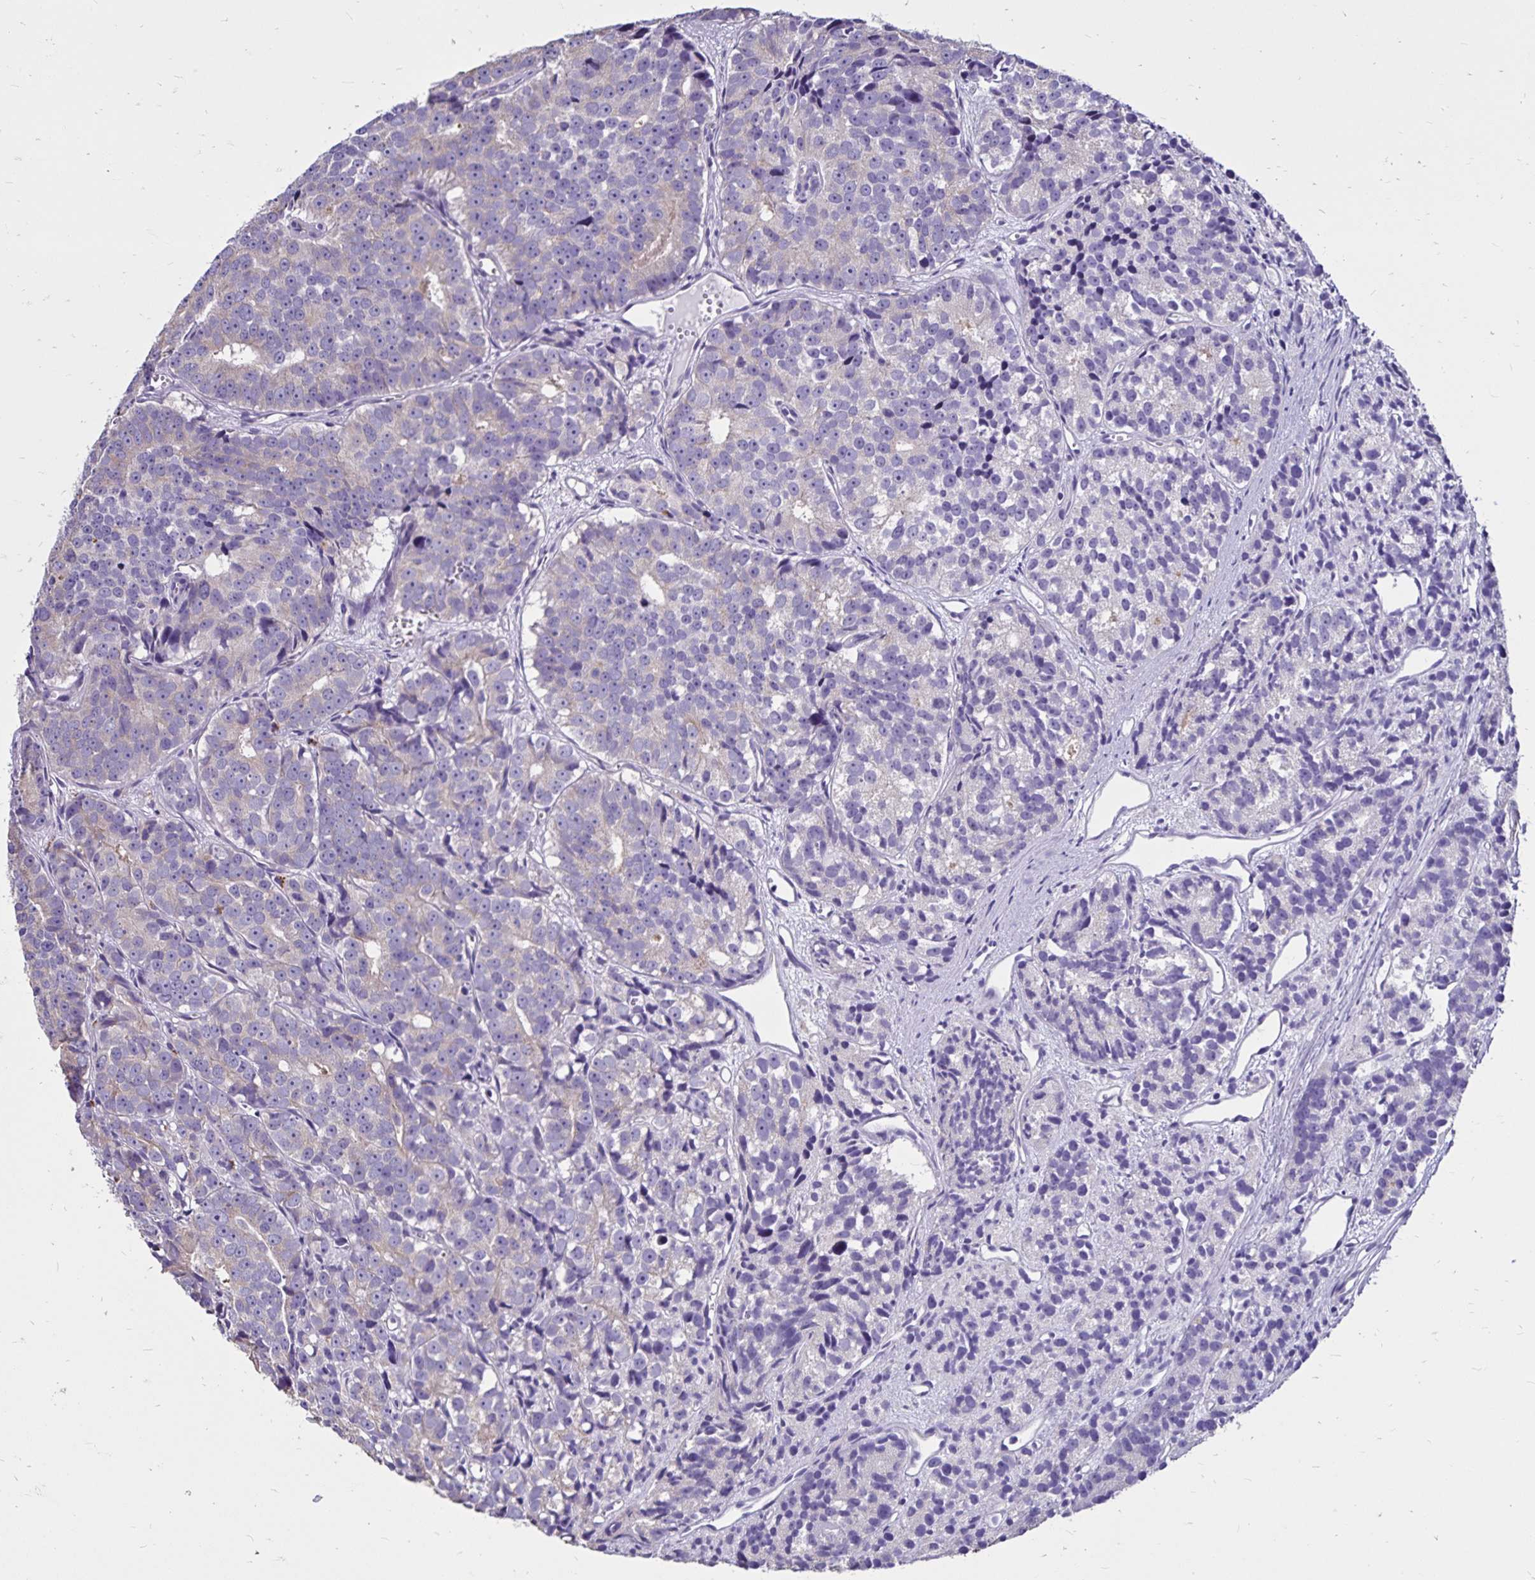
{"staining": {"intensity": "weak", "quantity": "<25%", "location": "cytoplasmic/membranous"}, "tissue": "prostate cancer", "cell_type": "Tumor cells", "image_type": "cancer", "snomed": [{"axis": "morphology", "description": "Adenocarcinoma, High grade"}, {"axis": "topography", "description": "Prostate"}], "caption": "IHC photomicrograph of human prostate high-grade adenocarcinoma stained for a protein (brown), which exhibits no expression in tumor cells.", "gene": "EVPL", "patient": {"sex": "male", "age": 77}}